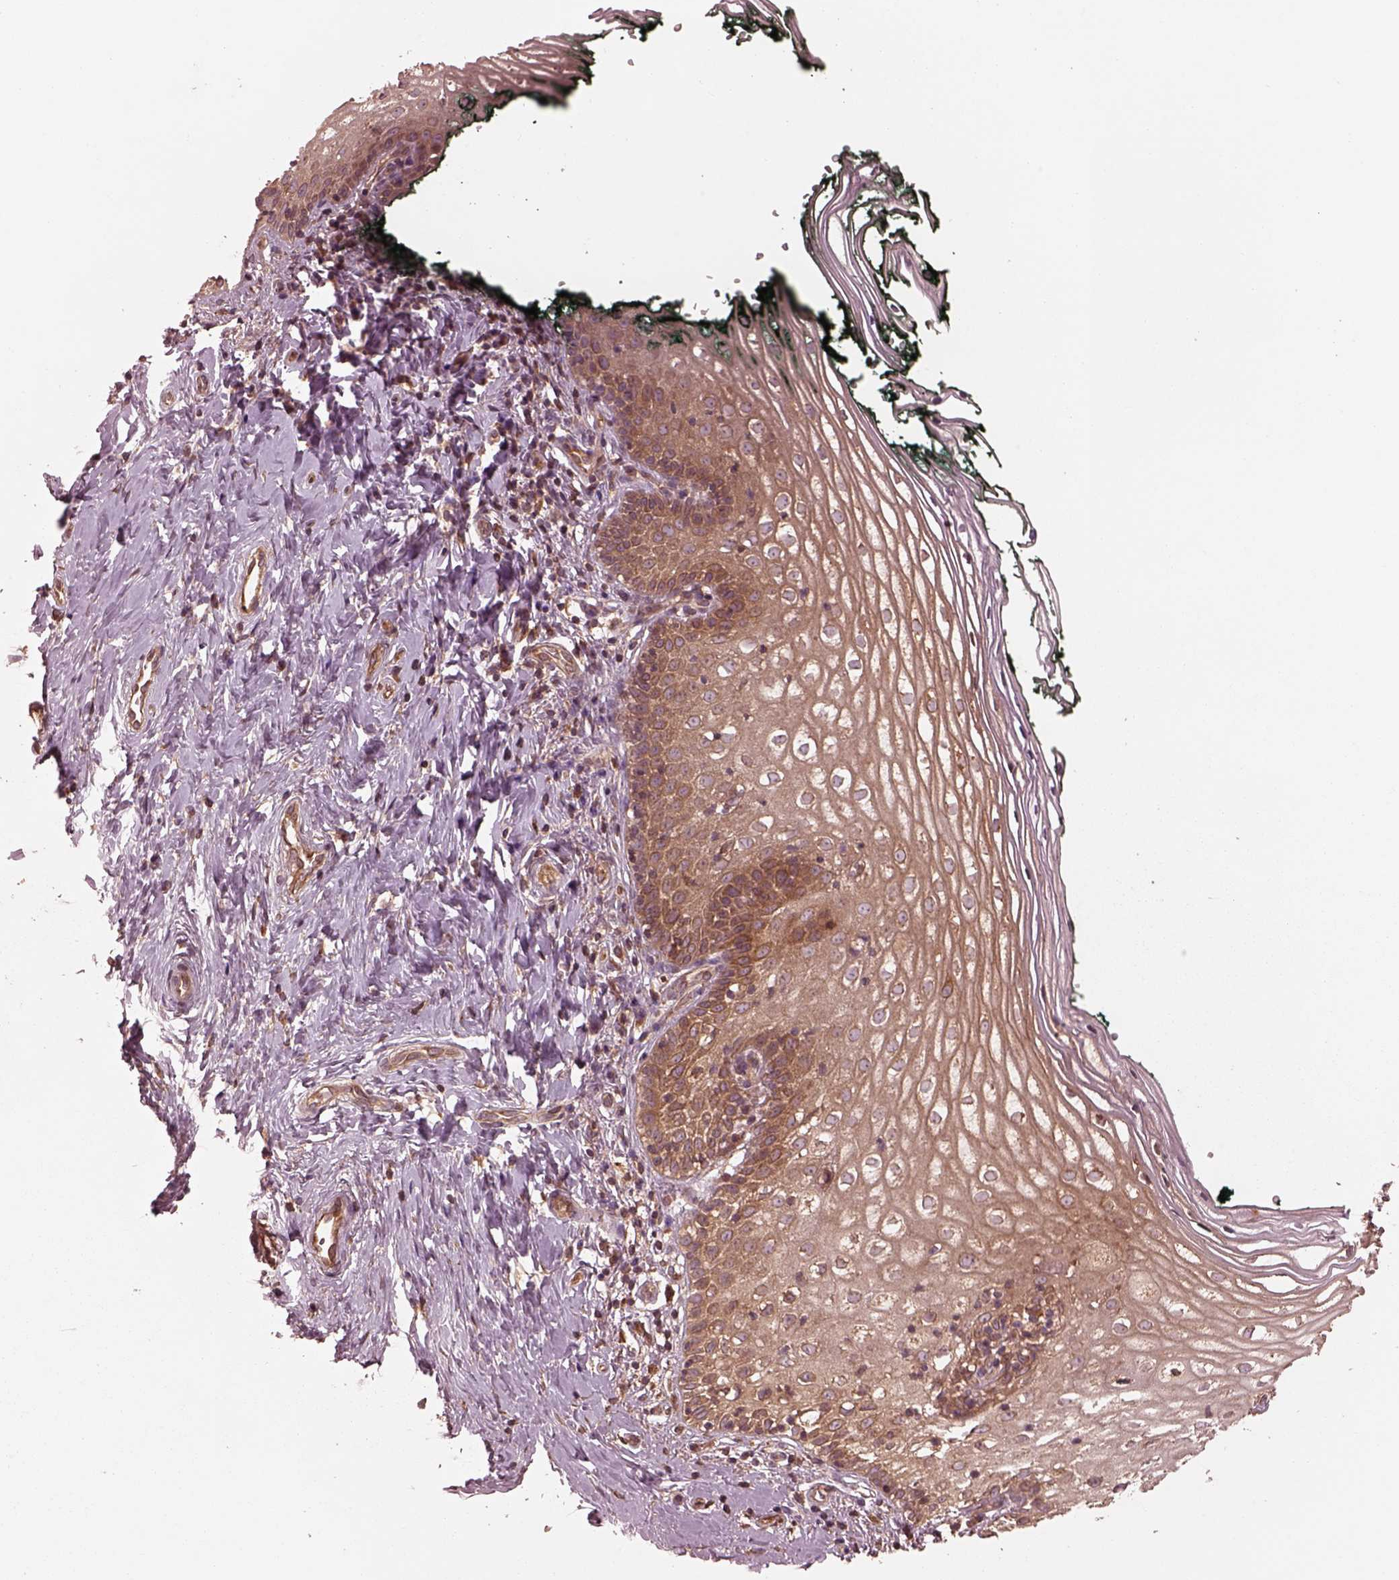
{"staining": {"intensity": "moderate", "quantity": ">75%", "location": "cytoplasmic/membranous"}, "tissue": "vagina", "cell_type": "Squamous epithelial cells", "image_type": "normal", "snomed": [{"axis": "morphology", "description": "Normal tissue, NOS"}, {"axis": "topography", "description": "Vagina"}], "caption": "A medium amount of moderate cytoplasmic/membranous staining is identified in about >75% of squamous epithelial cells in normal vagina.", "gene": "PIK3R2", "patient": {"sex": "female", "age": 47}}